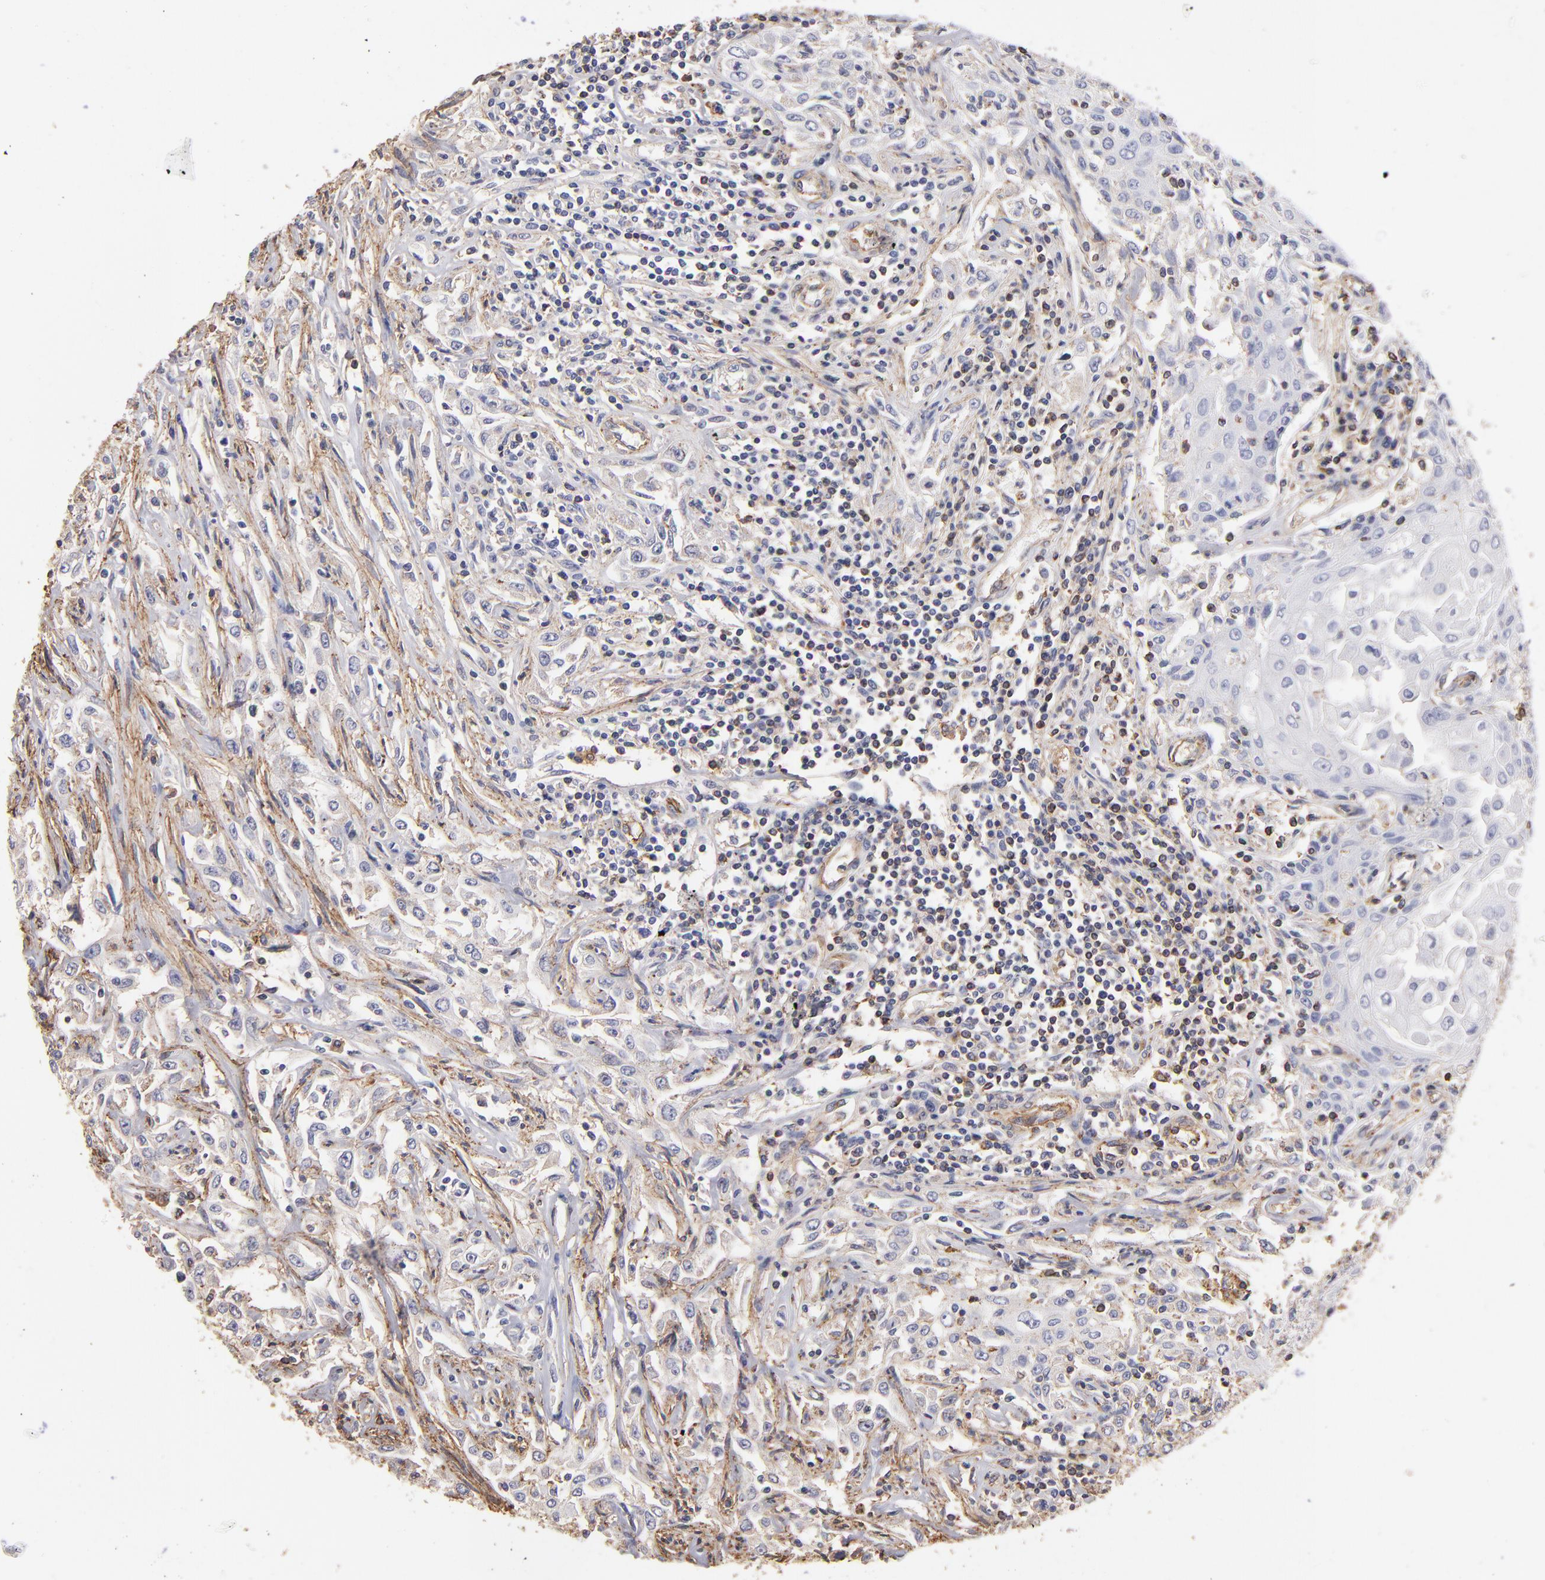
{"staining": {"intensity": "moderate", "quantity": "<25%", "location": "cytoplasmic/membranous"}, "tissue": "head and neck cancer", "cell_type": "Tumor cells", "image_type": "cancer", "snomed": [{"axis": "morphology", "description": "Squamous cell carcinoma, NOS"}, {"axis": "topography", "description": "Oral tissue"}, {"axis": "topography", "description": "Head-Neck"}], "caption": "Protein positivity by IHC shows moderate cytoplasmic/membranous expression in approximately <25% of tumor cells in squamous cell carcinoma (head and neck).", "gene": "ABCB1", "patient": {"sex": "female", "age": 76}}